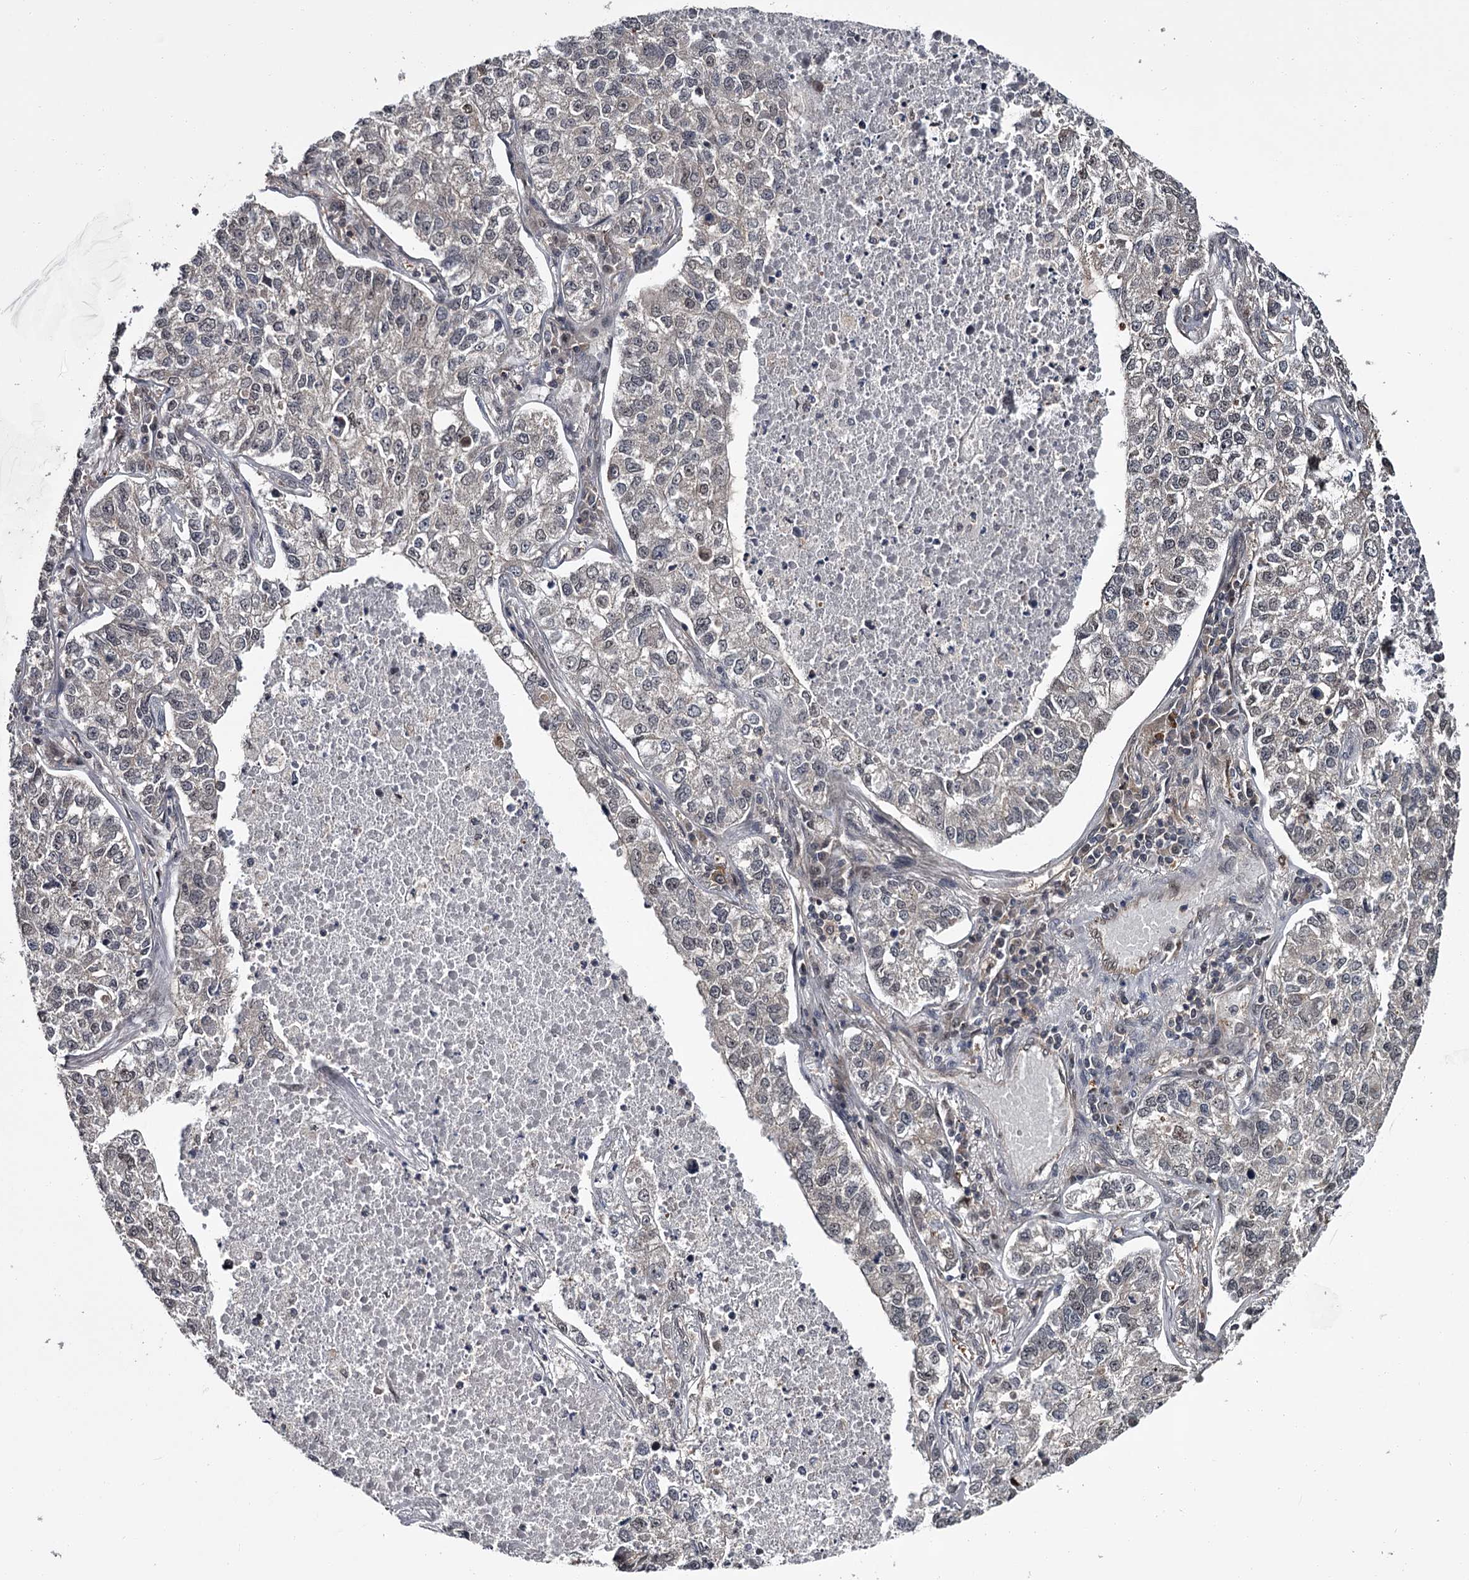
{"staining": {"intensity": "negative", "quantity": "none", "location": "none"}, "tissue": "lung cancer", "cell_type": "Tumor cells", "image_type": "cancer", "snomed": [{"axis": "morphology", "description": "Adenocarcinoma, NOS"}, {"axis": "topography", "description": "Lung"}], "caption": "The photomicrograph demonstrates no staining of tumor cells in lung cancer (adenocarcinoma).", "gene": "DAO", "patient": {"sex": "male", "age": 49}}